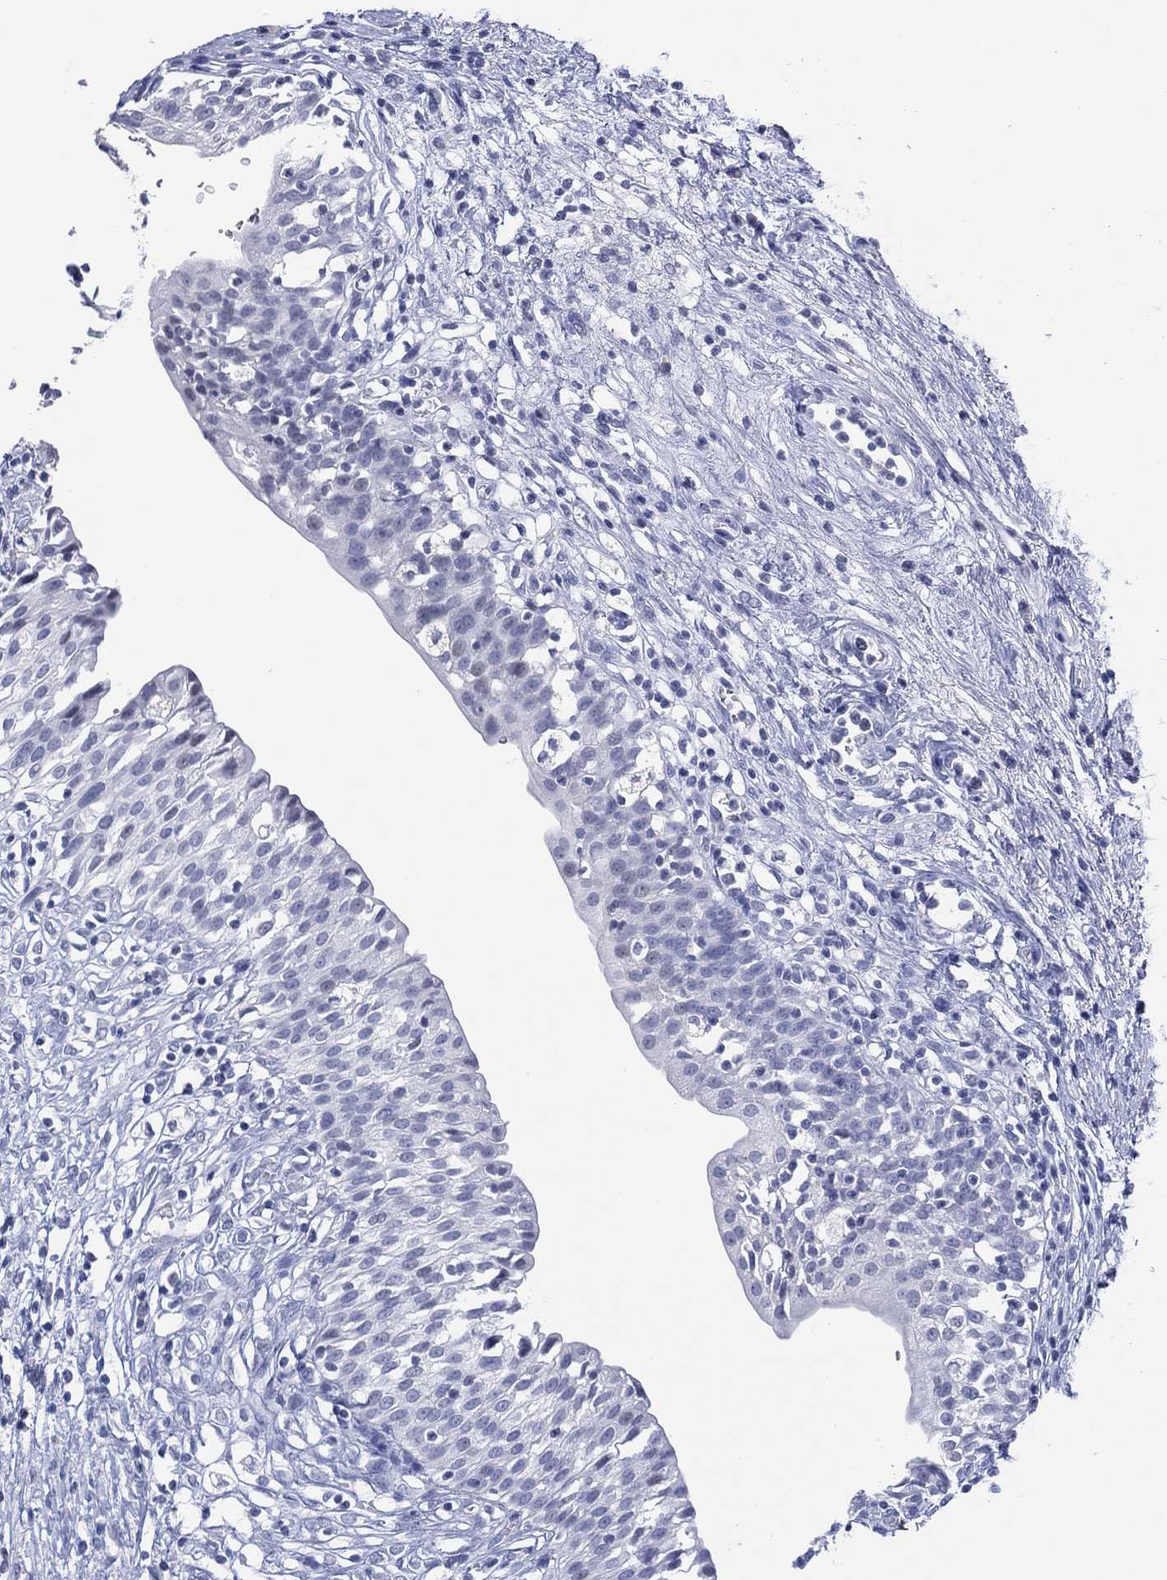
{"staining": {"intensity": "negative", "quantity": "none", "location": "none"}, "tissue": "urinary bladder", "cell_type": "Urothelial cells", "image_type": "normal", "snomed": [{"axis": "morphology", "description": "Normal tissue, NOS"}, {"axis": "topography", "description": "Urinary bladder"}], "caption": "Urothelial cells are negative for brown protein staining in benign urinary bladder. (DAB IHC visualized using brightfield microscopy, high magnification).", "gene": "UTF1", "patient": {"sex": "male", "age": 76}}